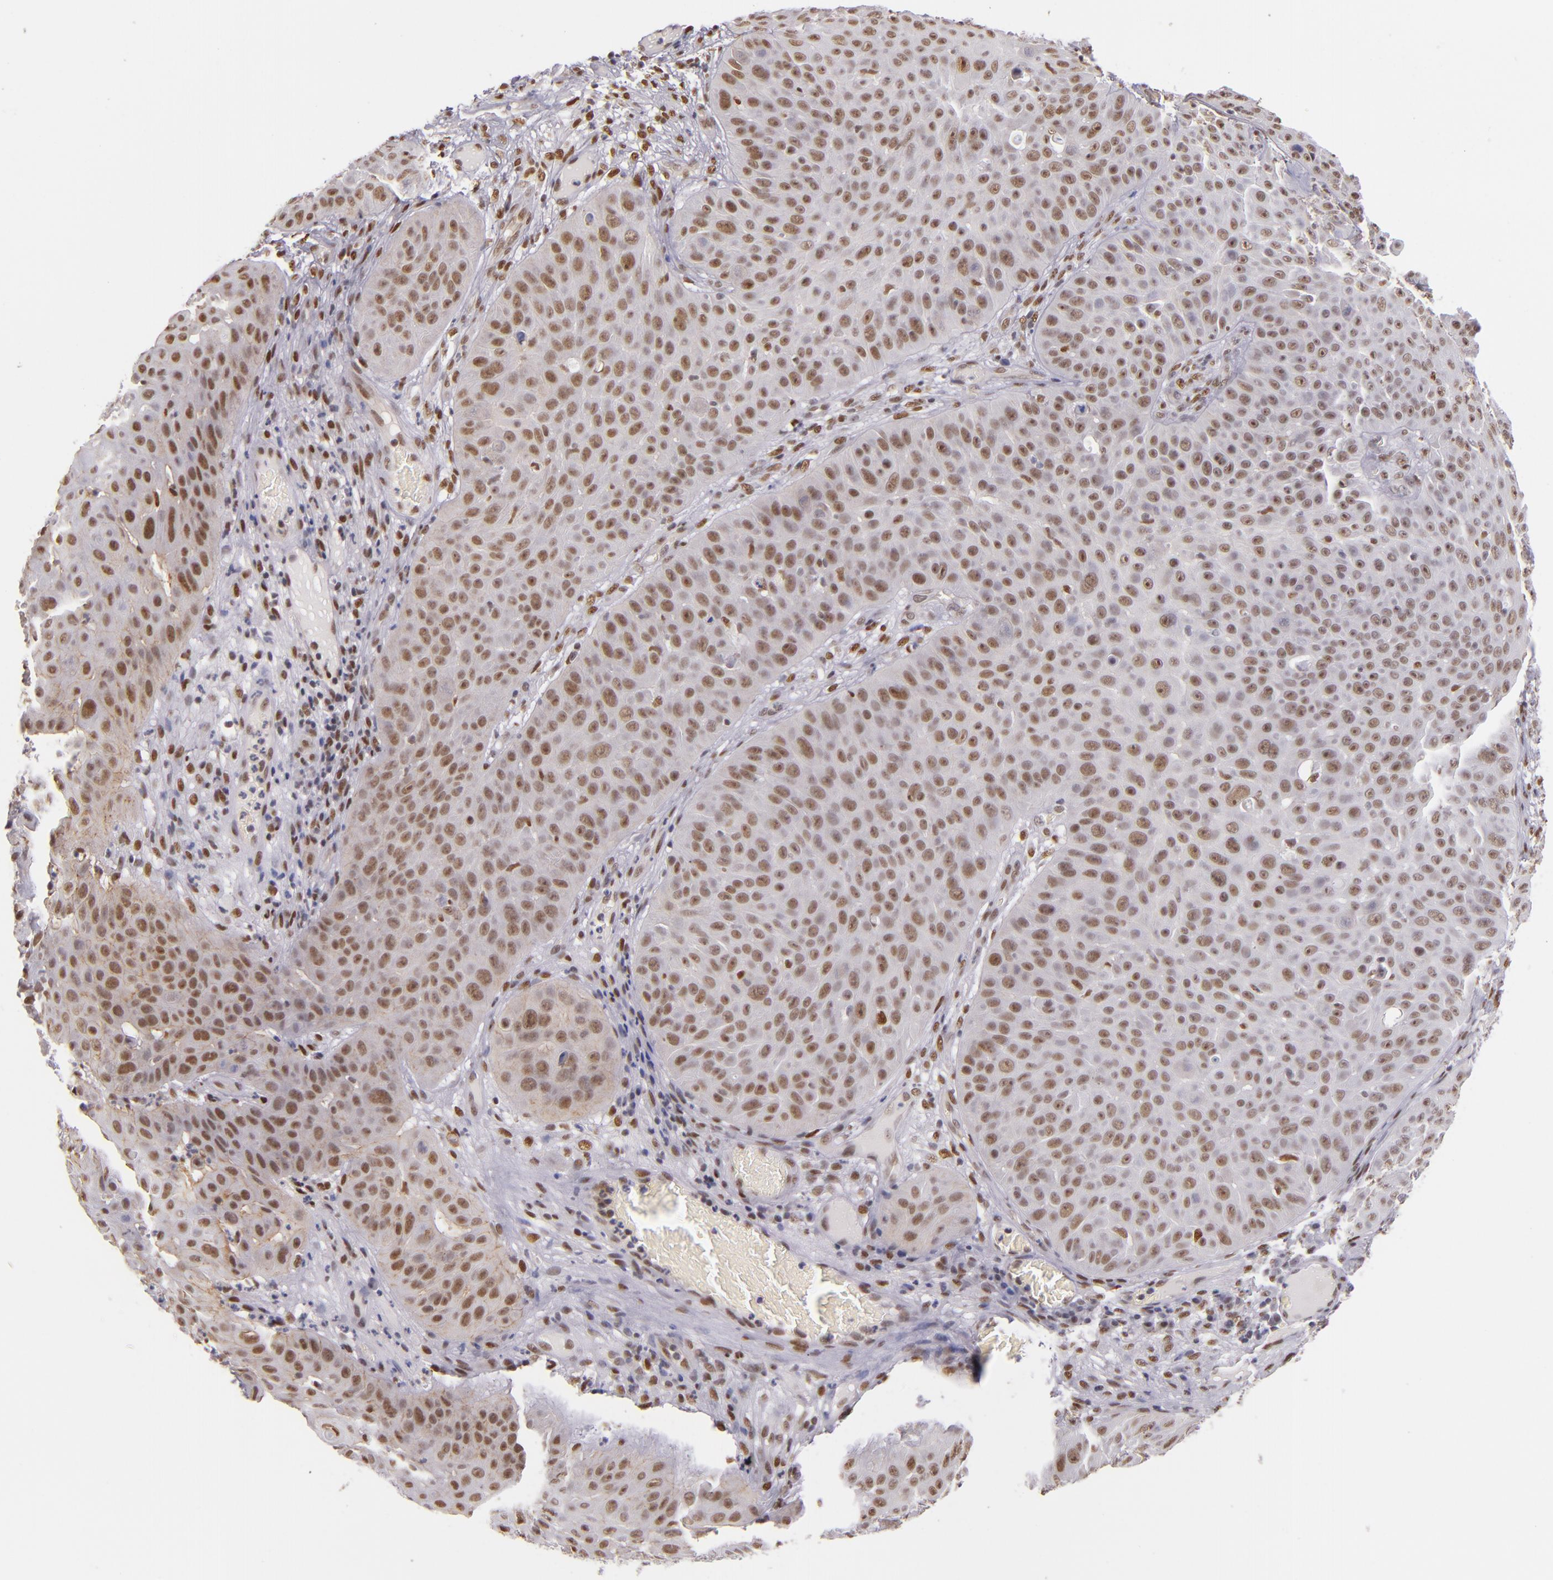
{"staining": {"intensity": "moderate", "quantity": ">75%", "location": "nuclear"}, "tissue": "skin cancer", "cell_type": "Tumor cells", "image_type": "cancer", "snomed": [{"axis": "morphology", "description": "Squamous cell carcinoma, NOS"}, {"axis": "topography", "description": "Skin"}], "caption": "Protein expression by immunohistochemistry (IHC) reveals moderate nuclear staining in about >75% of tumor cells in skin cancer (squamous cell carcinoma).", "gene": "NCOR2", "patient": {"sex": "male", "age": 82}}